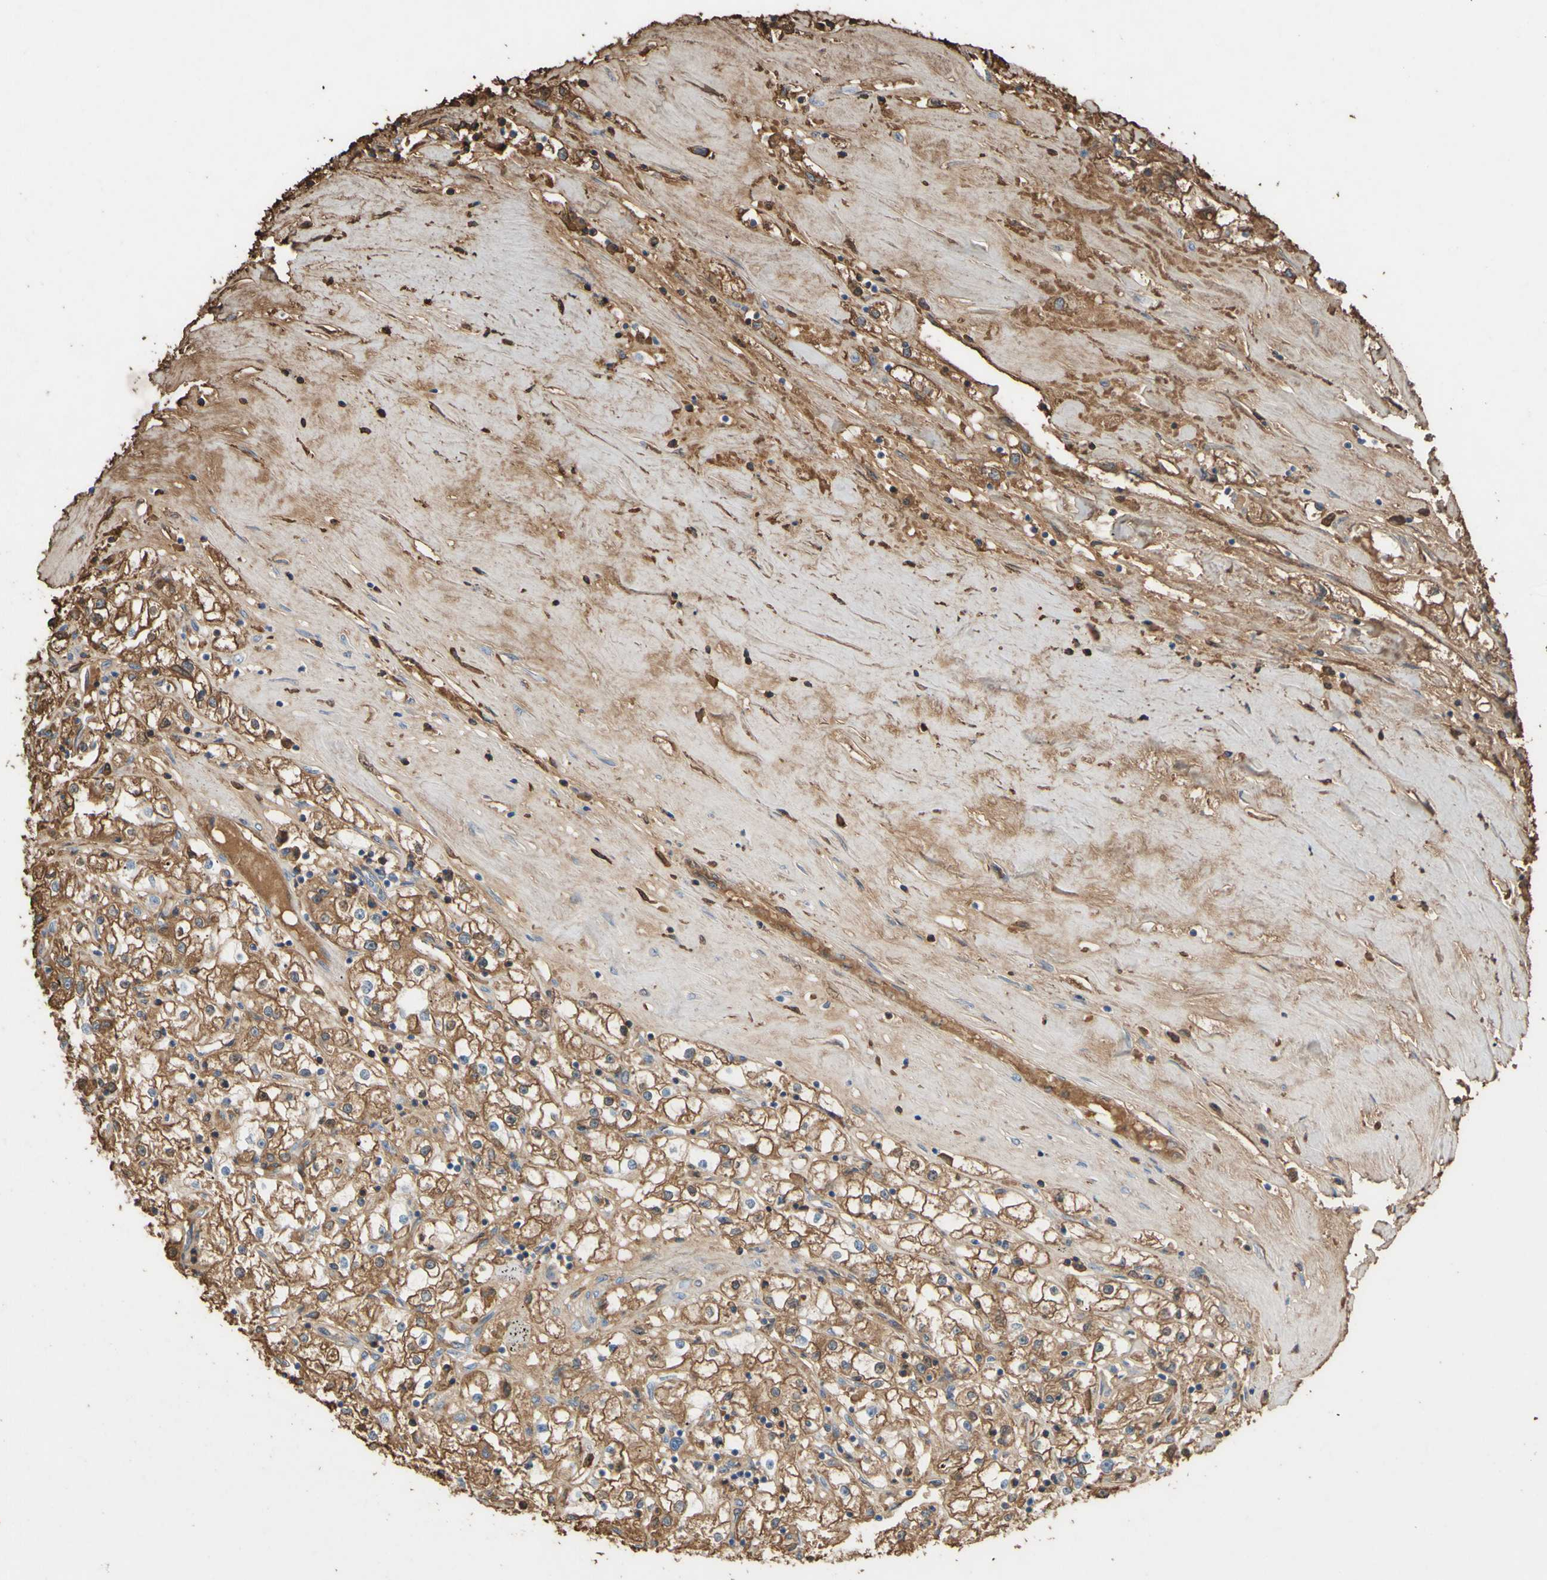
{"staining": {"intensity": "moderate", "quantity": "25%-75%", "location": "cytoplasmic/membranous"}, "tissue": "renal cancer", "cell_type": "Tumor cells", "image_type": "cancer", "snomed": [{"axis": "morphology", "description": "Adenocarcinoma, NOS"}, {"axis": "topography", "description": "Kidney"}], "caption": "Renal adenocarcinoma stained for a protein (brown) displays moderate cytoplasmic/membranous positive expression in approximately 25%-75% of tumor cells.", "gene": "PTGDS", "patient": {"sex": "male", "age": 56}}